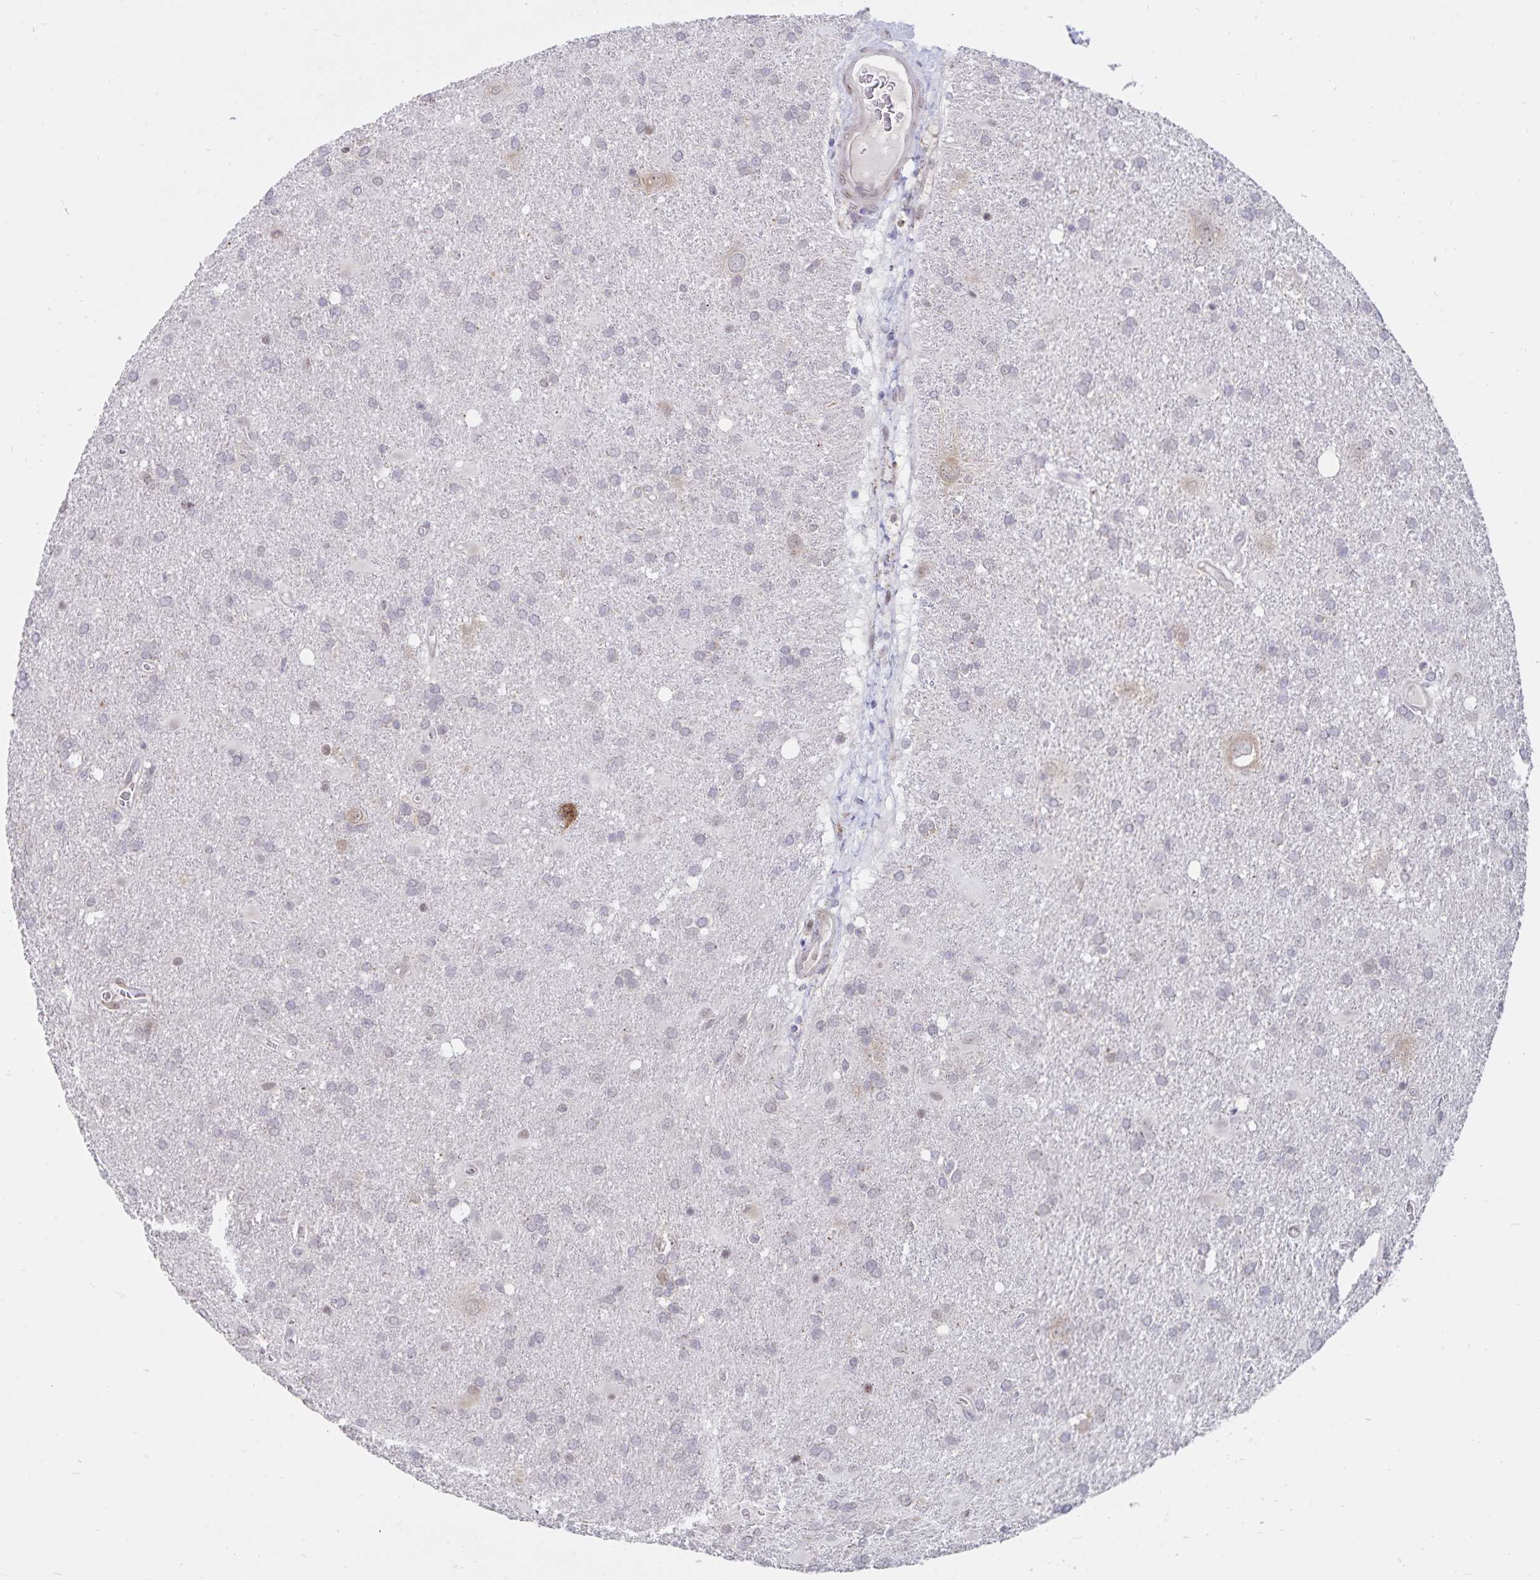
{"staining": {"intensity": "negative", "quantity": "none", "location": "none"}, "tissue": "glioma", "cell_type": "Tumor cells", "image_type": "cancer", "snomed": [{"axis": "morphology", "description": "Glioma, malignant, Low grade"}, {"axis": "topography", "description": "Brain"}], "caption": "Tumor cells show no significant protein staining in malignant glioma (low-grade).", "gene": "ATP2A2", "patient": {"sex": "male", "age": 66}}